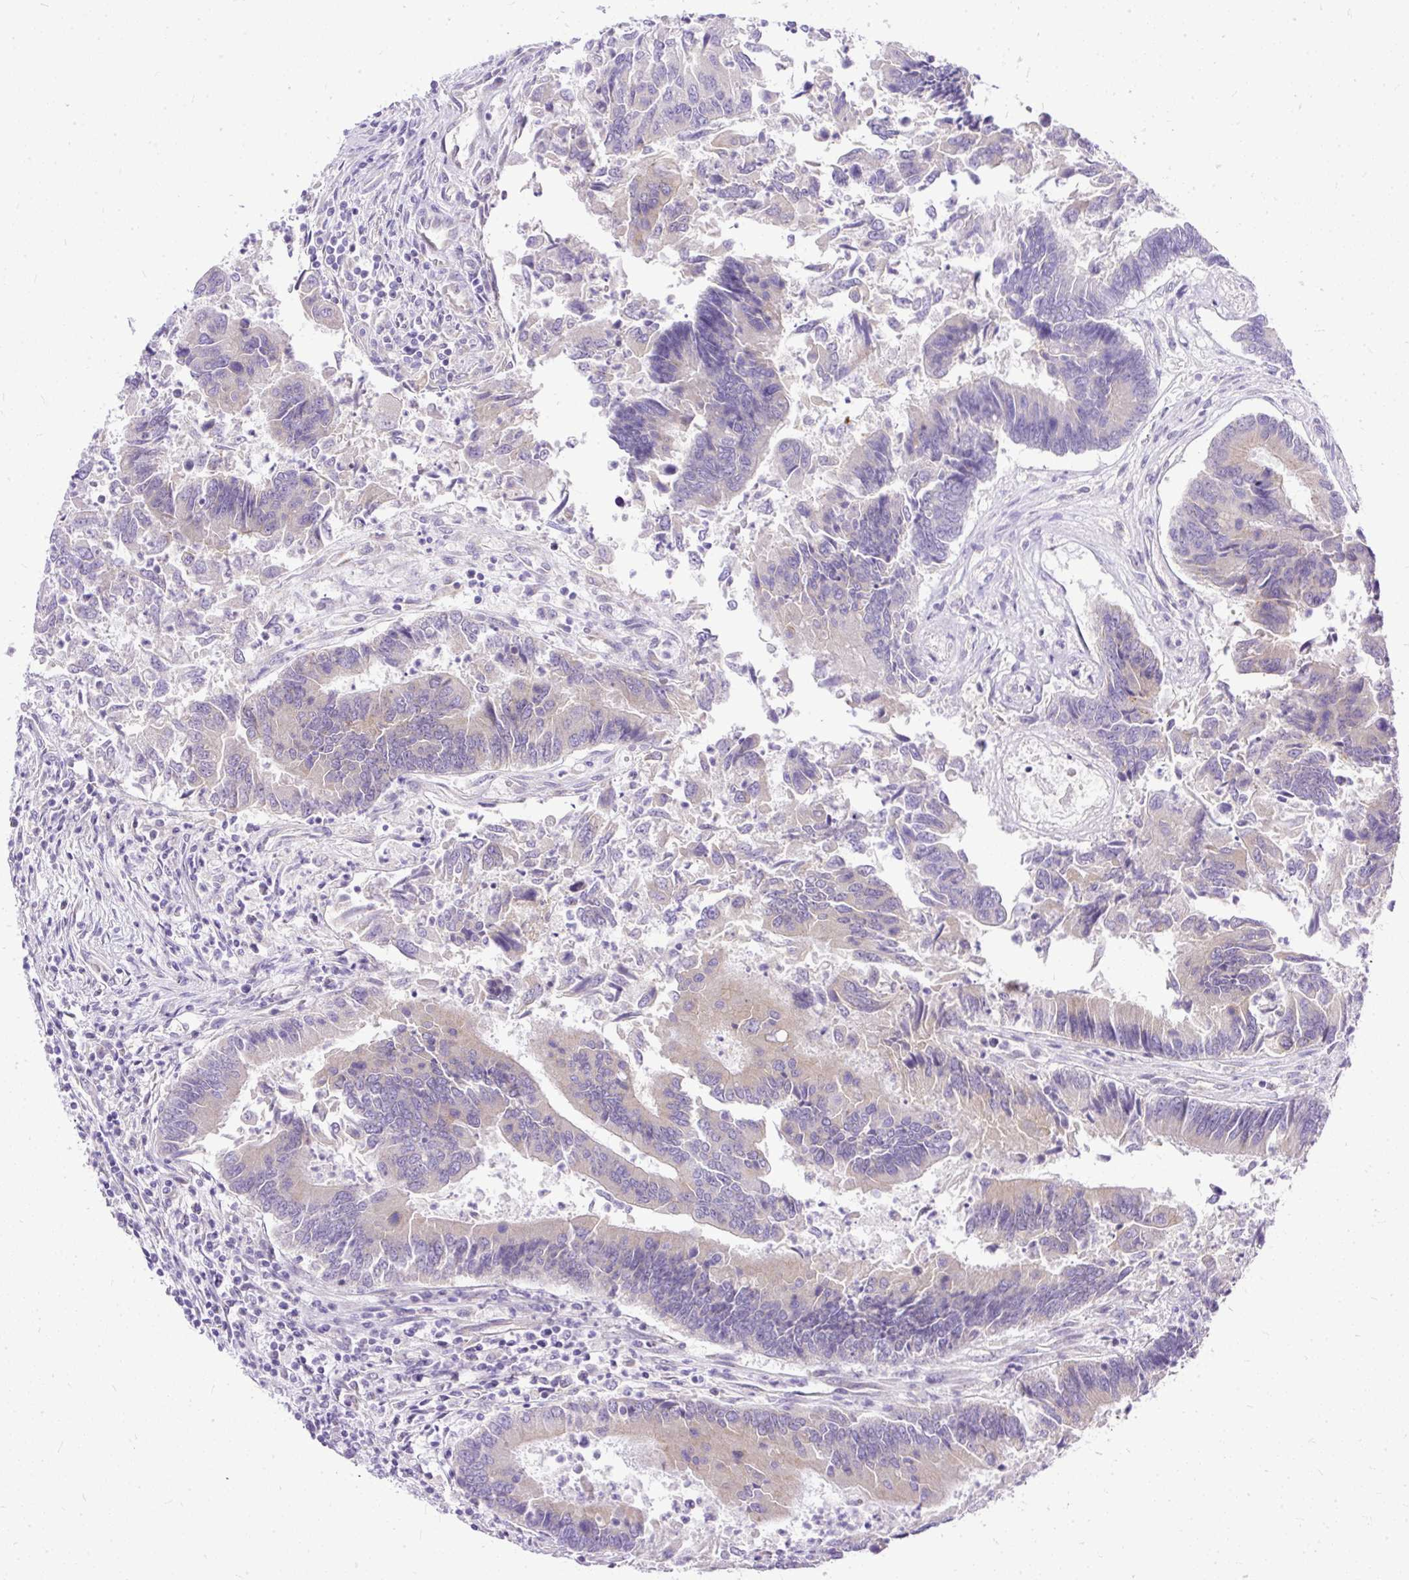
{"staining": {"intensity": "weak", "quantity": "<25%", "location": "cytoplasmic/membranous"}, "tissue": "colorectal cancer", "cell_type": "Tumor cells", "image_type": "cancer", "snomed": [{"axis": "morphology", "description": "Adenocarcinoma, NOS"}, {"axis": "topography", "description": "Colon"}], "caption": "High power microscopy micrograph of an immunohistochemistry photomicrograph of colorectal cancer (adenocarcinoma), revealing no significant expression in tumor cells.", "gene": "AMFR", "patient": {"sex": "female", "age": 67}}